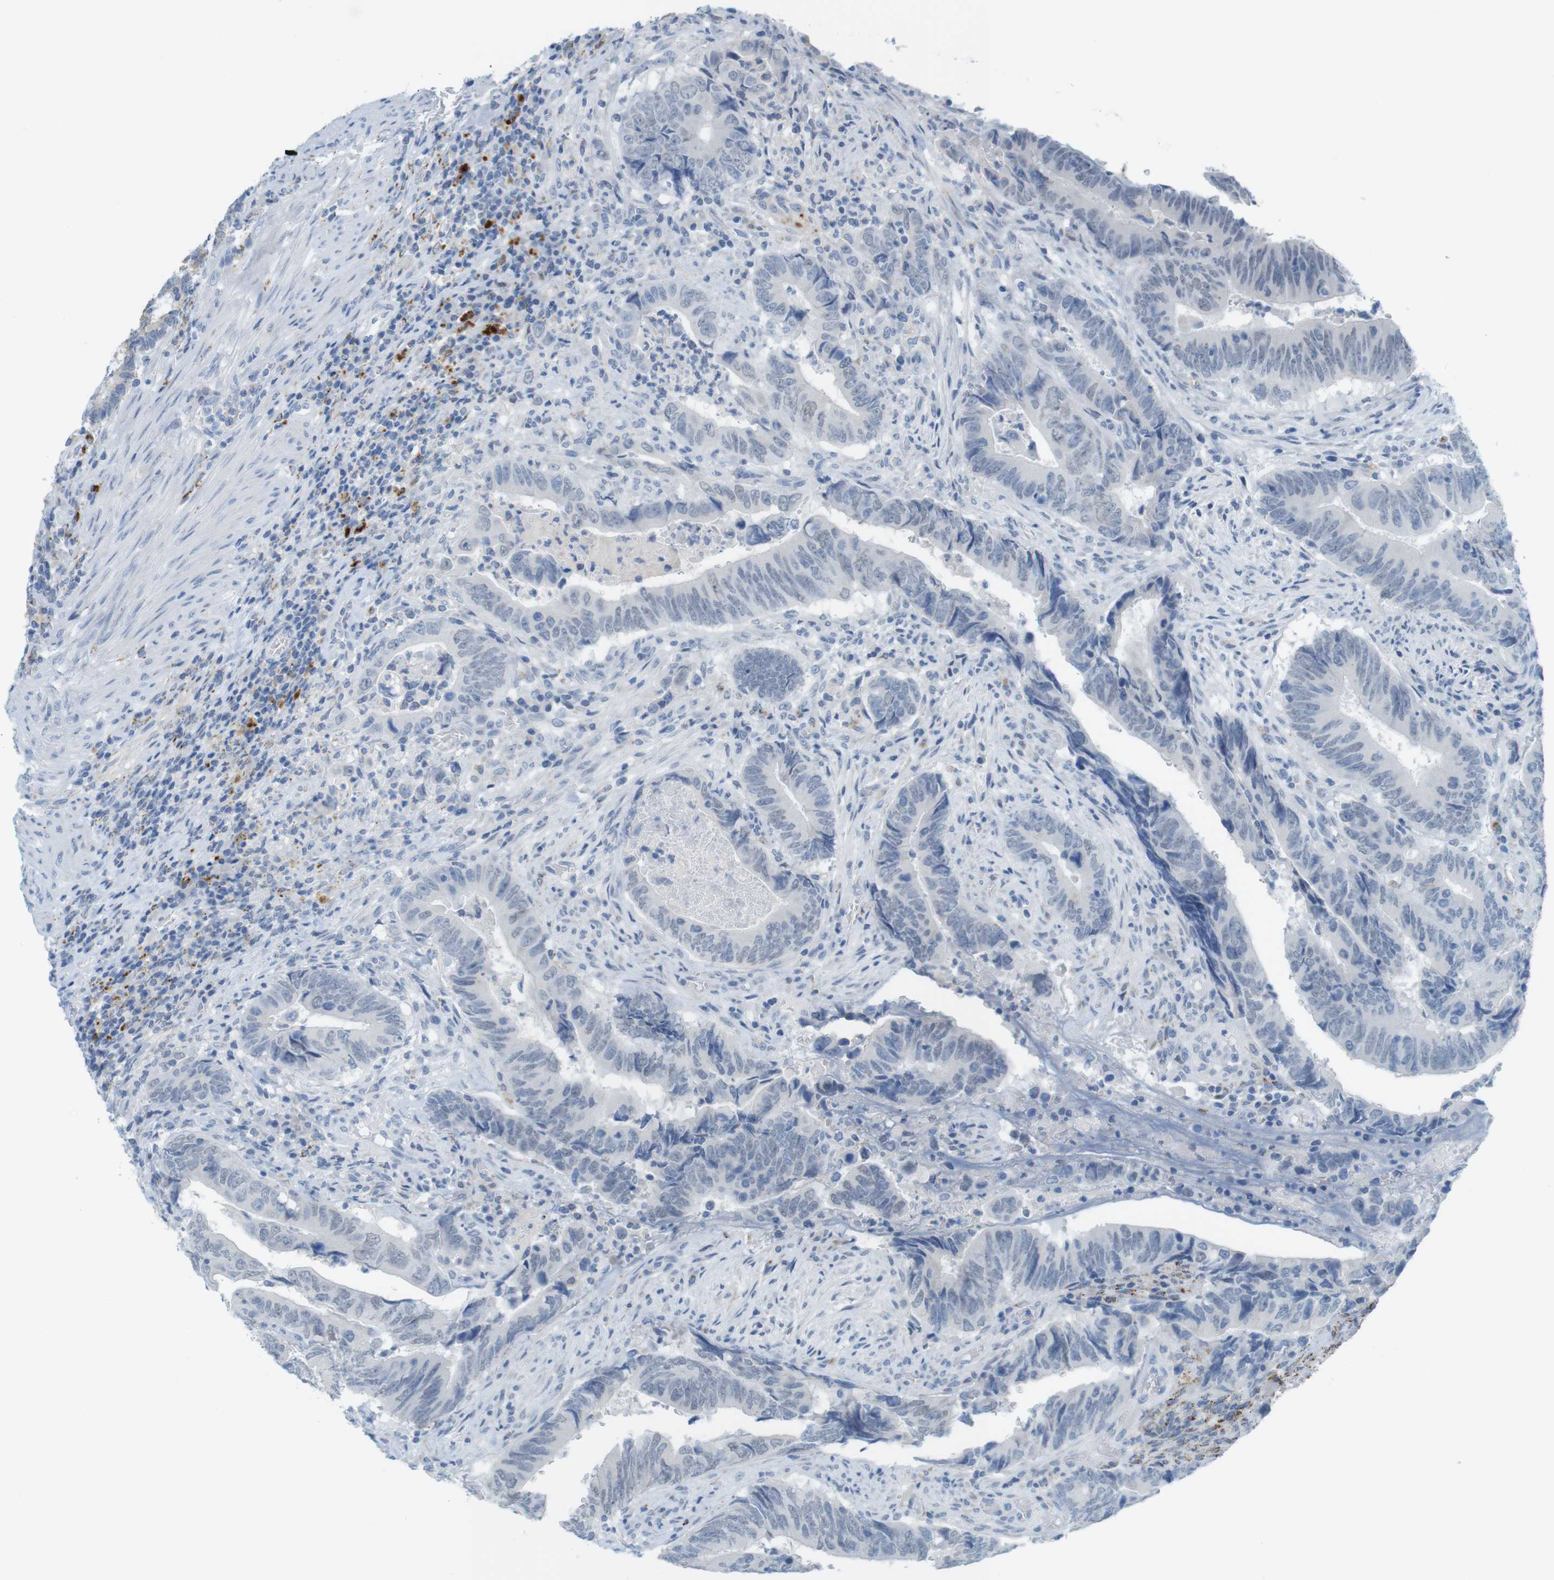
{"staining": {"intensity": "negative", "quantity": "none", "location": "none"}, "tissue": "colorectal cancer", "cell_type": "Tumor cells", "image_type": "cancer", "snomed": [{"axis": "morphology", "description": "Normal tissue, NOS"}, {"axis": "morphology", "description": "Adenocarcinoma, NOS"}, {"axis": "topography", "description": "Colon"}], "caption": "Immunohistochemical staining of human colorectal cancer (adenocarcinoma) shows no significant positivity in tumor cells. (Stains: DAB (3,3'-diaminobenzidine) immunohistochemistry (IHC) with hematoxylin counter stain, Microscopy: brightfield microscopy at high magnification).", "gene": "YIPF1", "patient": {"sex": "male", "age": 56}}